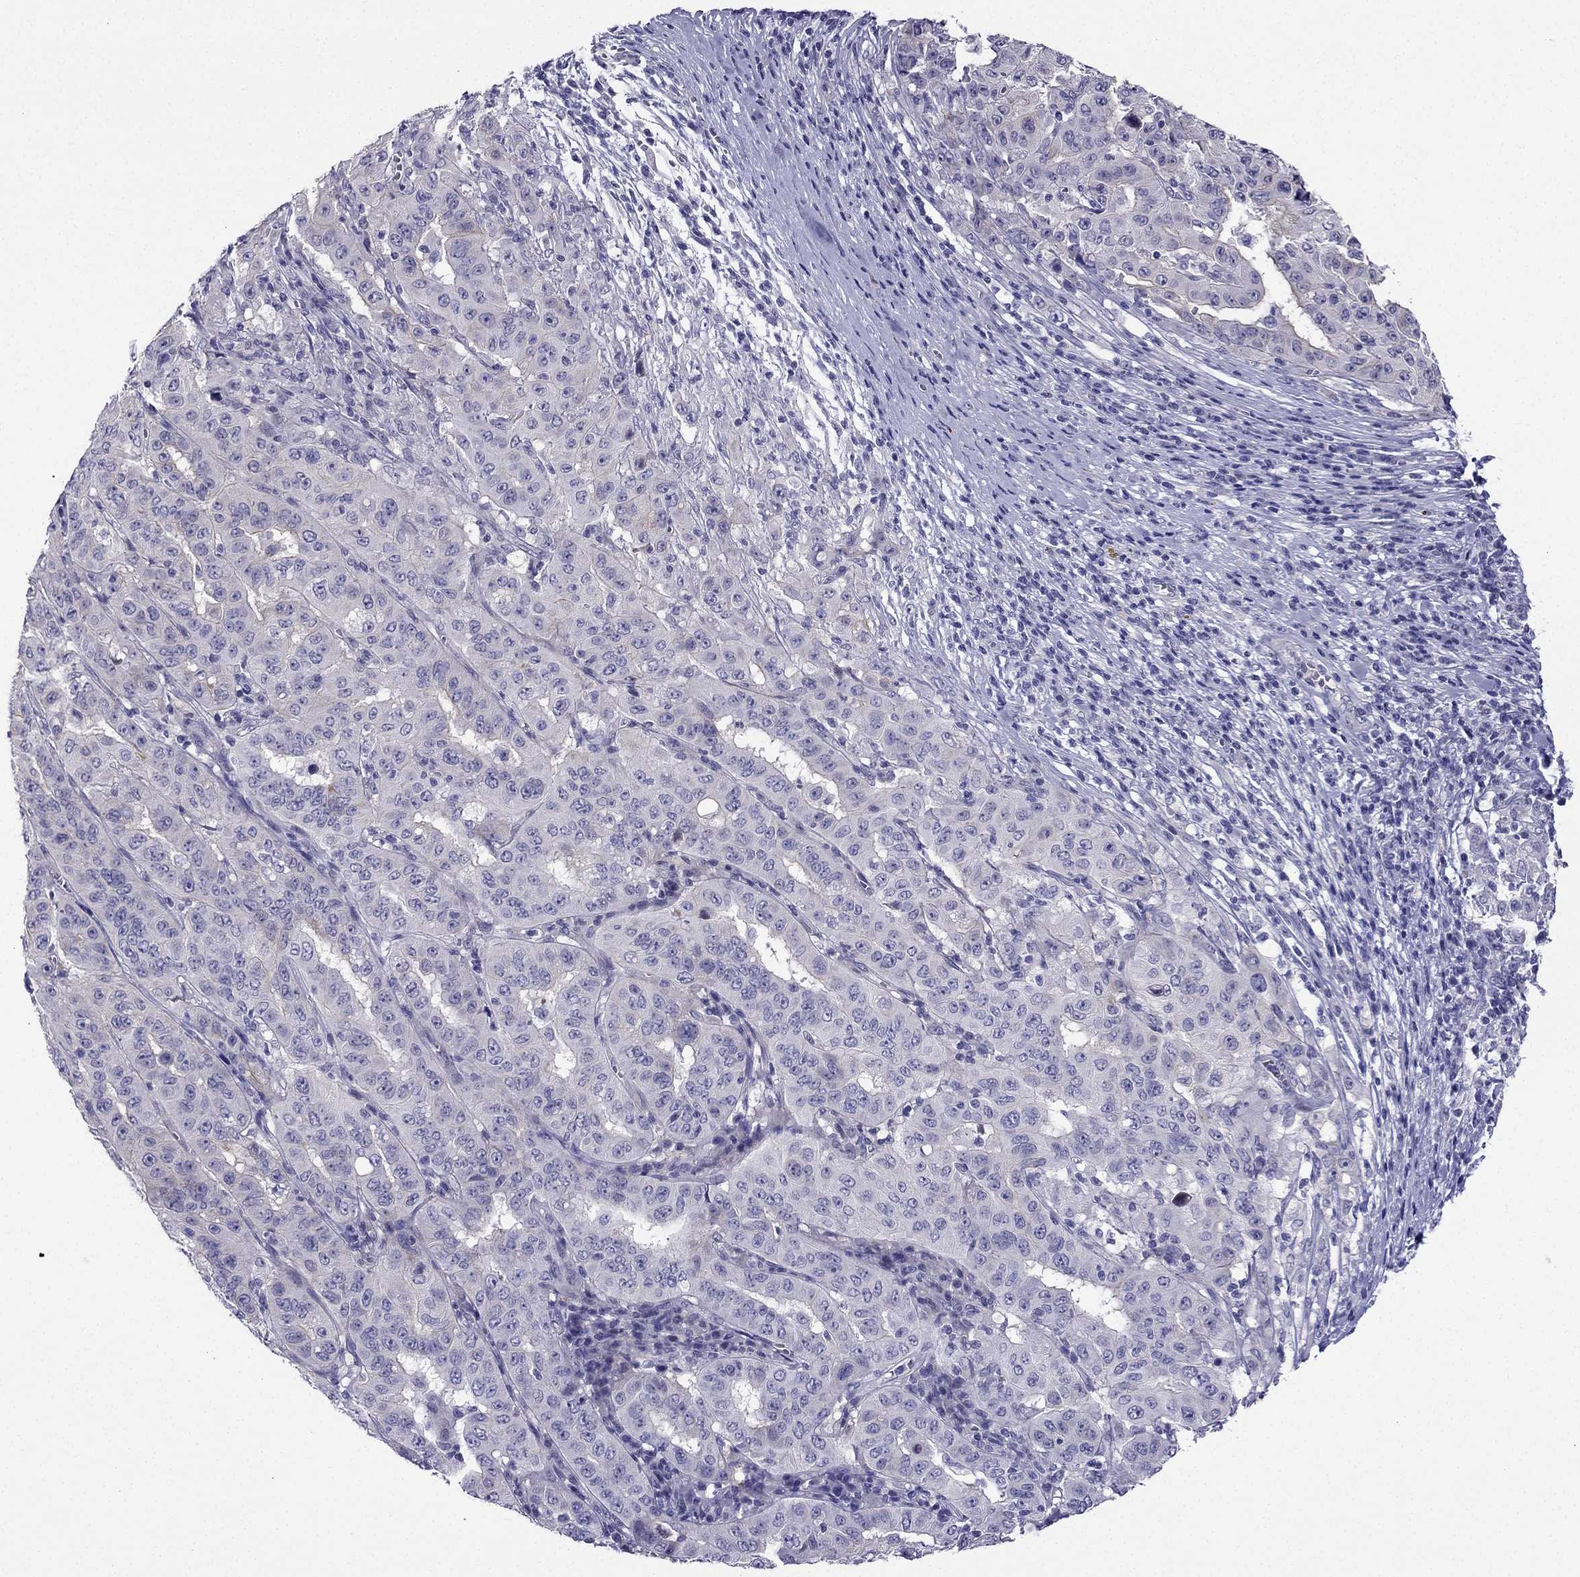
{"staining": {"intensity": "negative", "quantity": "none", "location": "none"}, "tissue": "pancreatic cancer", "cell_type": "Tumor cells", "image_type": "cancer", "snomed": [{"axis": "morphology", "description": "Adenocarcinoma, NOS"}, {"axis": "topography", "description": "Pancreas"}], "caption": "A photomicrograph of human pancreatic cancer (adenocarcinoma) is negative for staining in tumor cells.", "gene": "KCNJ10", "patient": {"sex": "male", "age": 63}}